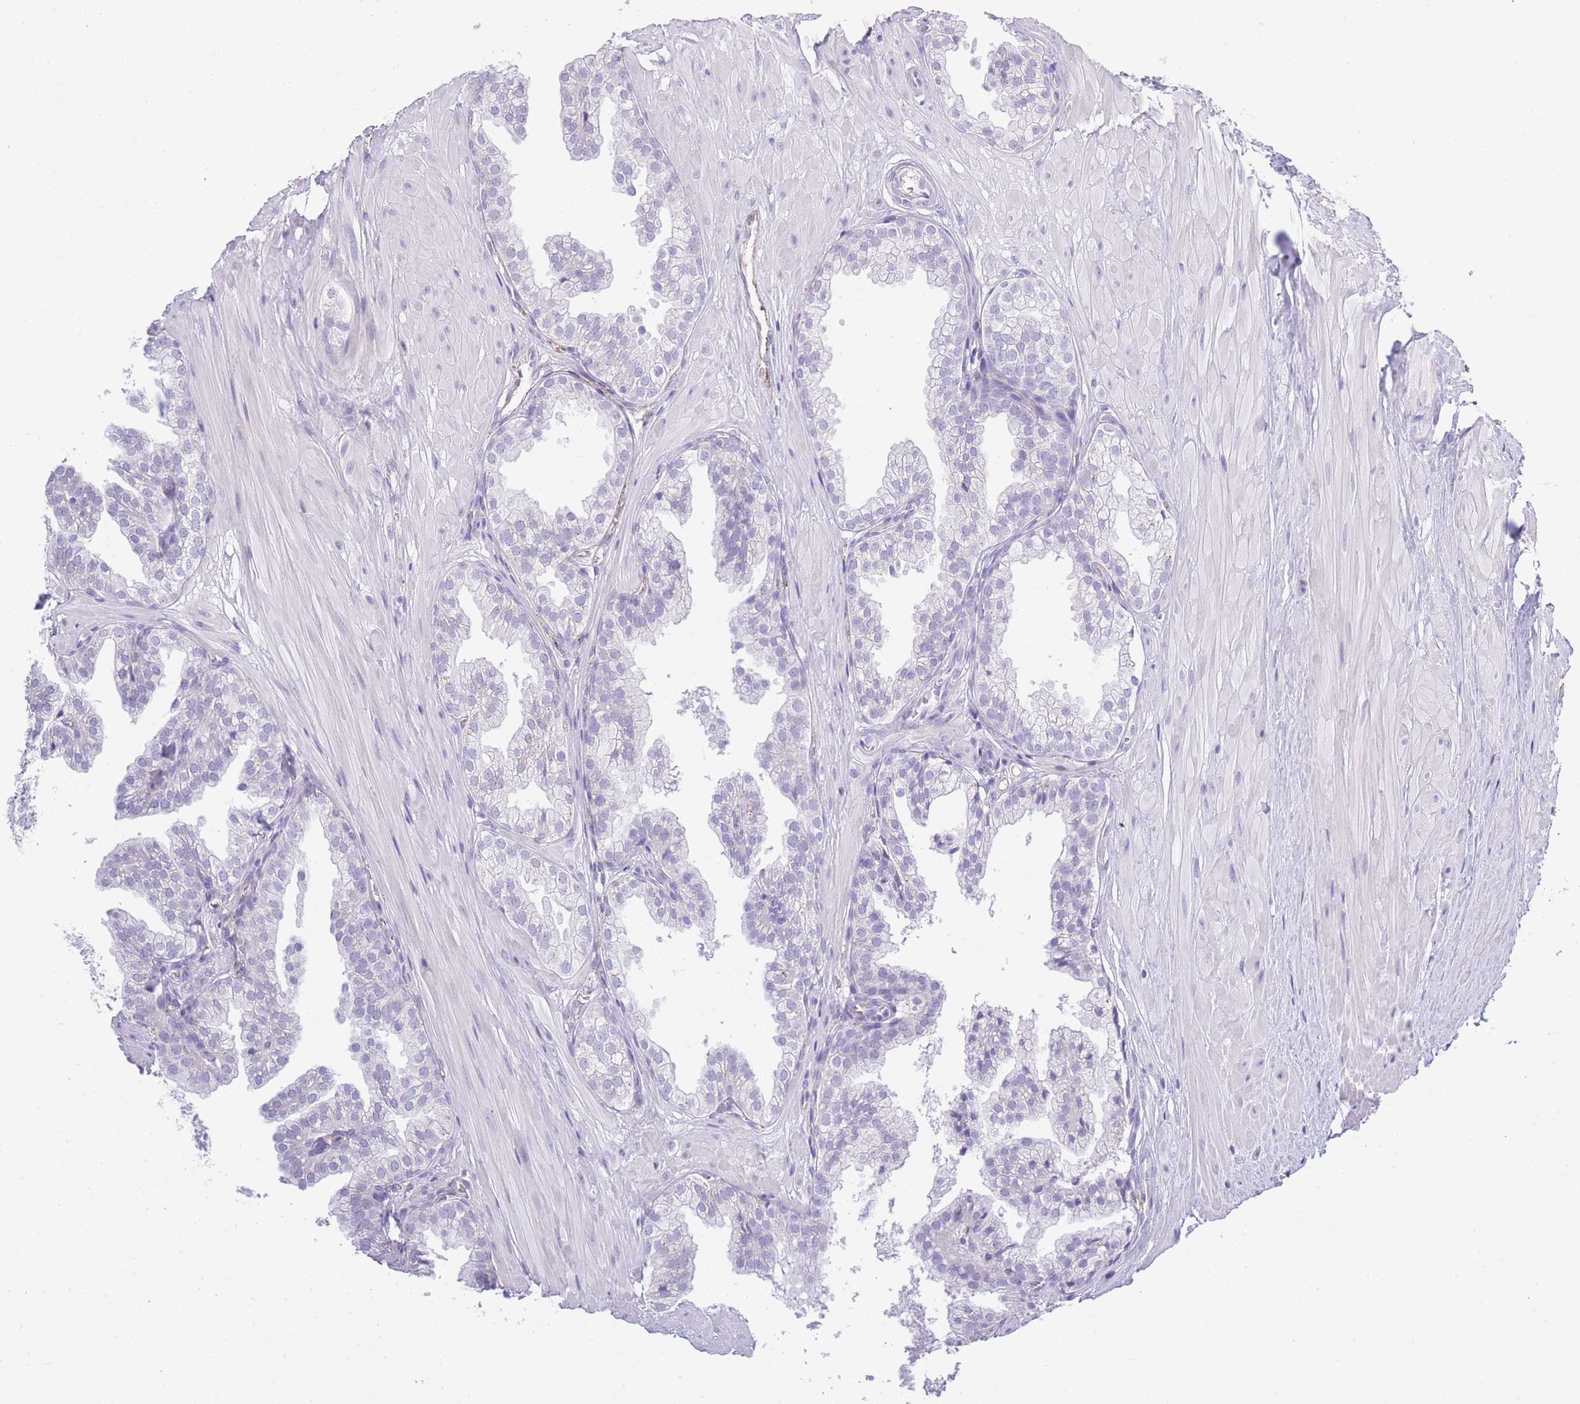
{"staining": {"intensity": "negative", "quantity": "none", "location": "none"}, "tissue": "prostate", "cell_type": "Glandular cells", "image_type": "normal", "snomed": [{"axis": "morphology", "description": "Normal tissue, NOS"}, {"axis": "topography", "description": "Prostate"}, {"axis": "topography", "description": "Peripheral nerve tissue"}], "caption": "Histopathology image shows no protein expression in glandular cells of unremarkable prostate. (DAB immunohistochemistry (IHC) visualized using brightfield microscopy, high magnification).", "gene": "RHO", "patient": {"sex": "male", "age": 55}}